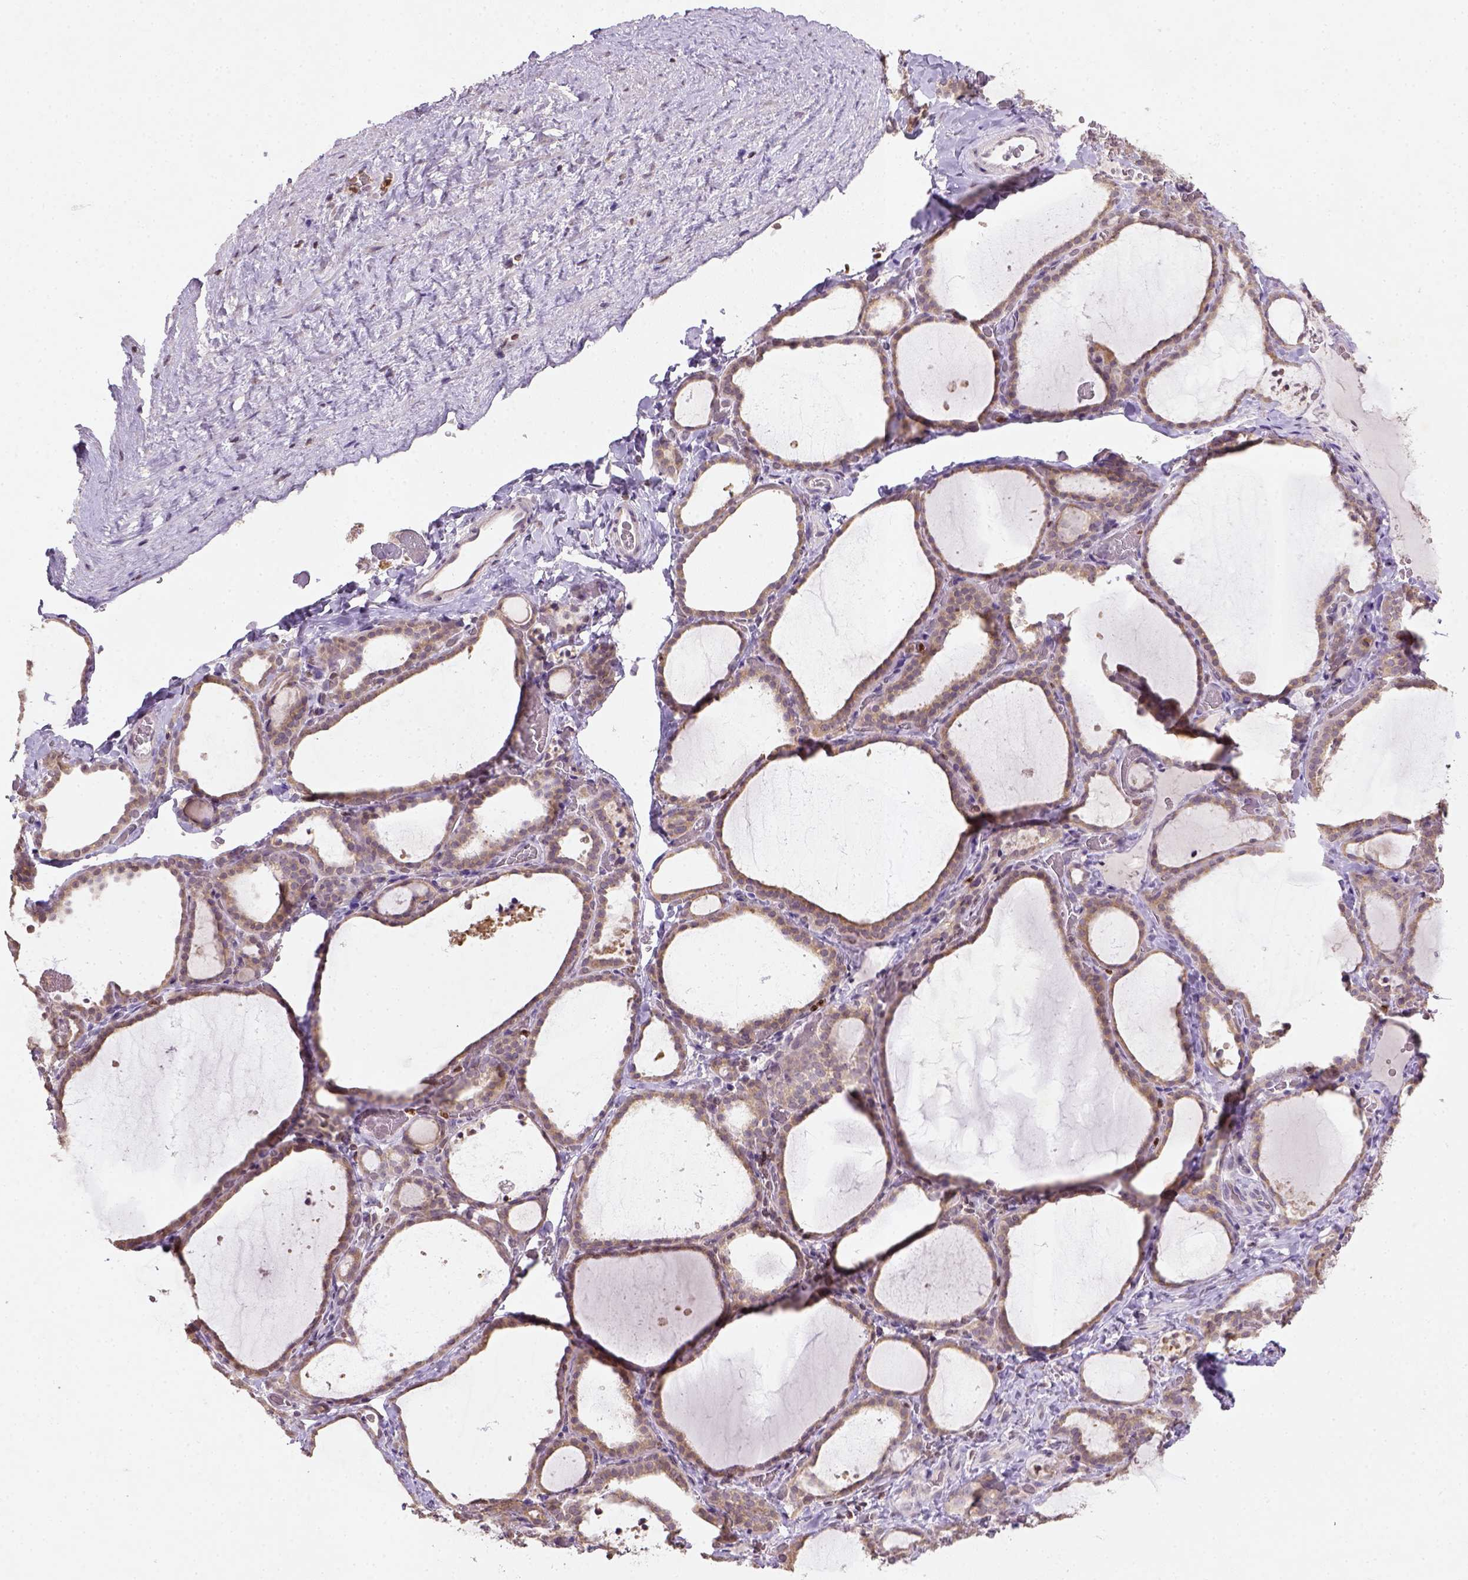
{"staining": {"intensity": "moderate", "quantity": ">75%", "location": "cytoplasmic/membranous"}, "tissue": "thyroid gland", "cell_type": "Glandular cells", "image_type": "normal", "snomed": [{"axis": "morphology", "description": "Normal tissue, NOS"}, {"axis": "topography", "description": "Thyroid gland"}], "caption": "Unremarkable thyroid gland reveals moderate cytoplasmic/membranous positivity in approximately >75% of glandular cells.", "gene": "NUDT3", "patient": {"sex": "female", "age": 22}}